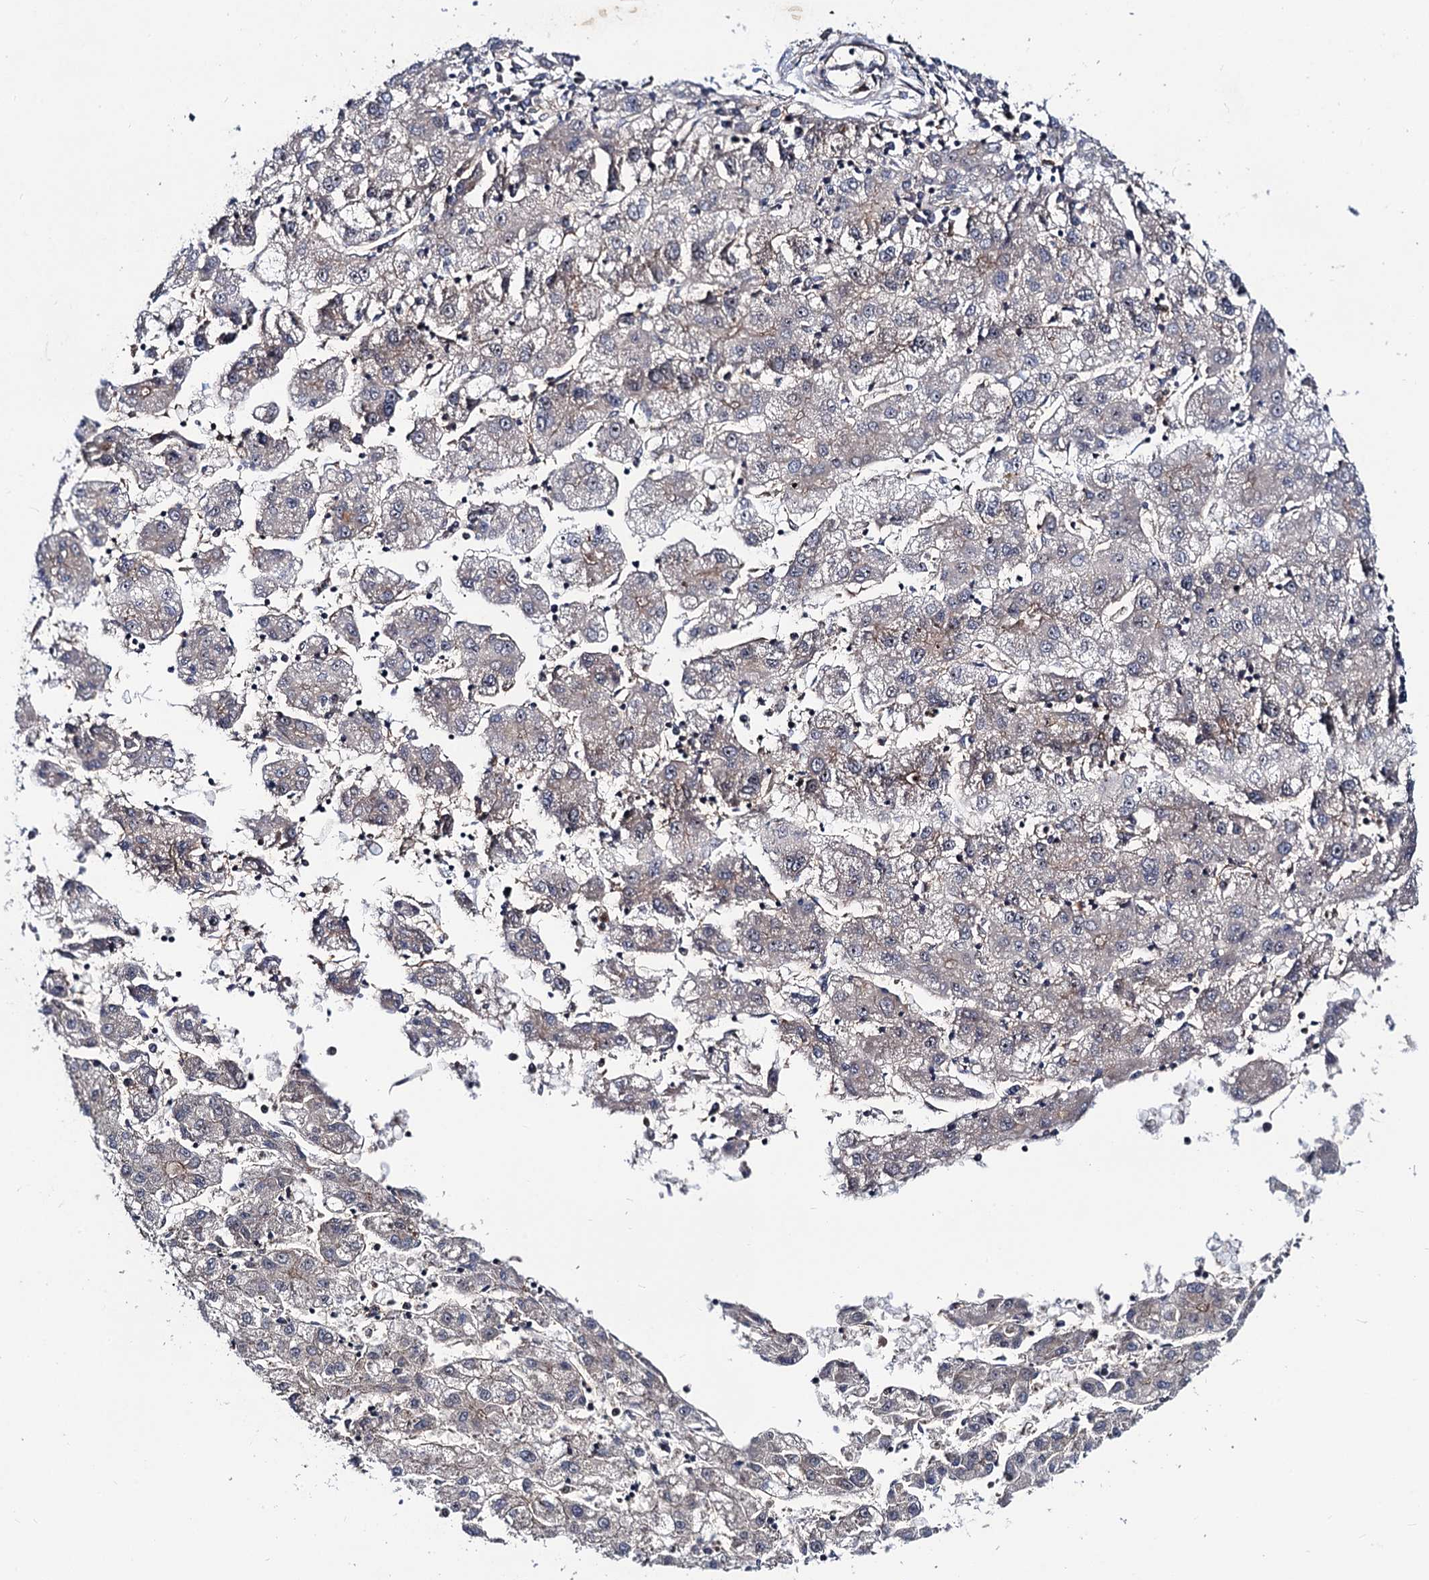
{"staining": {"intensity": "negative", "quantity": "none", "location": "none"}, "tissue": "liver cancer", "cell_type": "Tumor cells", "image_type": "cancer", "snomed": [{"axis": "morphology", "description": "Carcinoma, Hepatocellular, NOS"}, {"axis": "topography", "description": "Liver"}], "caption": "The histopathology image demonstrates no staining of tumor cells in liver cancer.", "gene": "KXD1", "patient": {"sex": "male", "age": 72}}